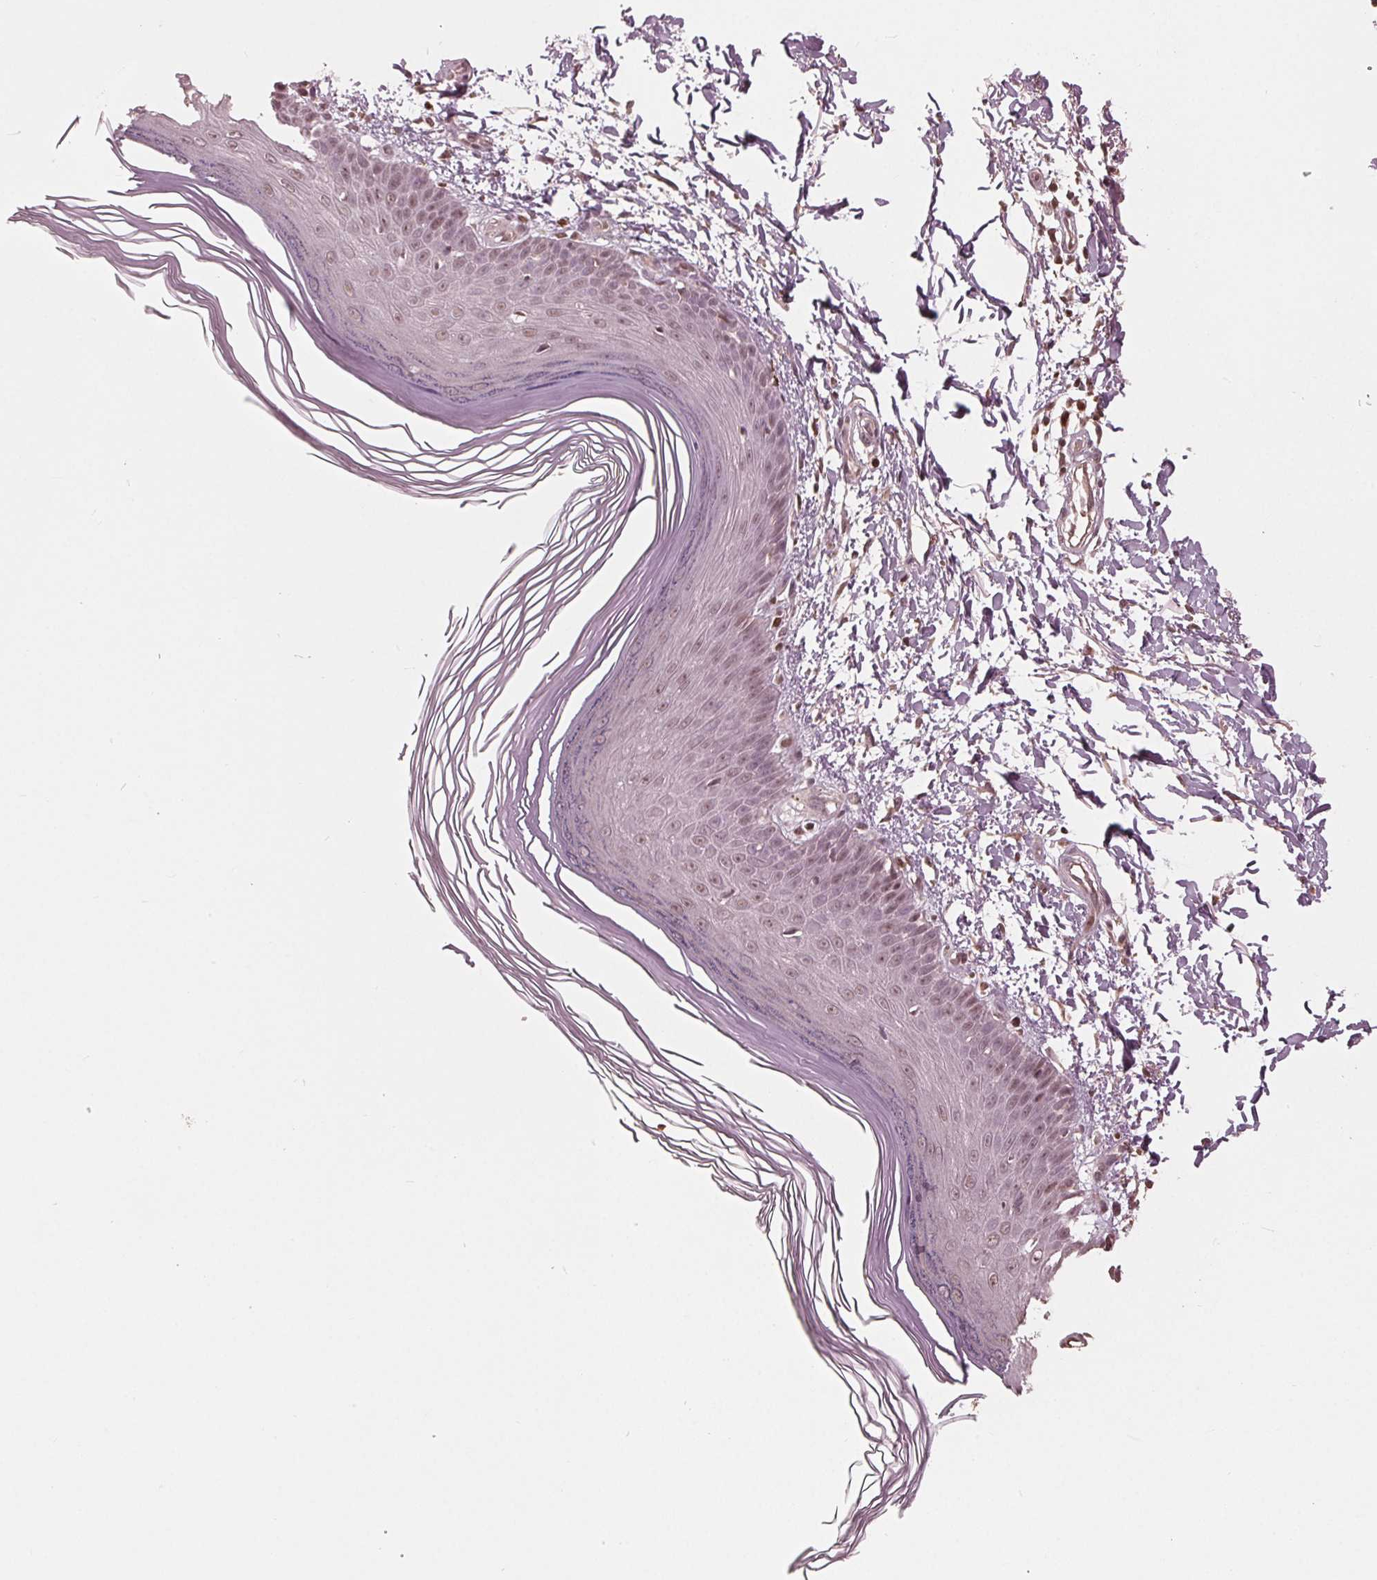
{"staining": {"intensity": "weak", "quantity": "25%-75%", "location": "cytoplasmic/membranous,nuclear"}, "tissue": "skin", "cell_type": "Fibroblasts", "image_type": "normal", "snomed": [{"axis": "morphology", "description": "Normal tissue, NOS"}, {"axis": "topography", "description": "Skin"}], "caption": "Protein staining of benign skin demonstrates weak cytoplasmic/membranous,nuclear expression in approximately 25%-75% of fibroblasts. (DAB IHC, brown staining for protein, blue staining for nuclei).", "gene": "HIRIP3", "patient": {"sex": "female", "age": 62}}